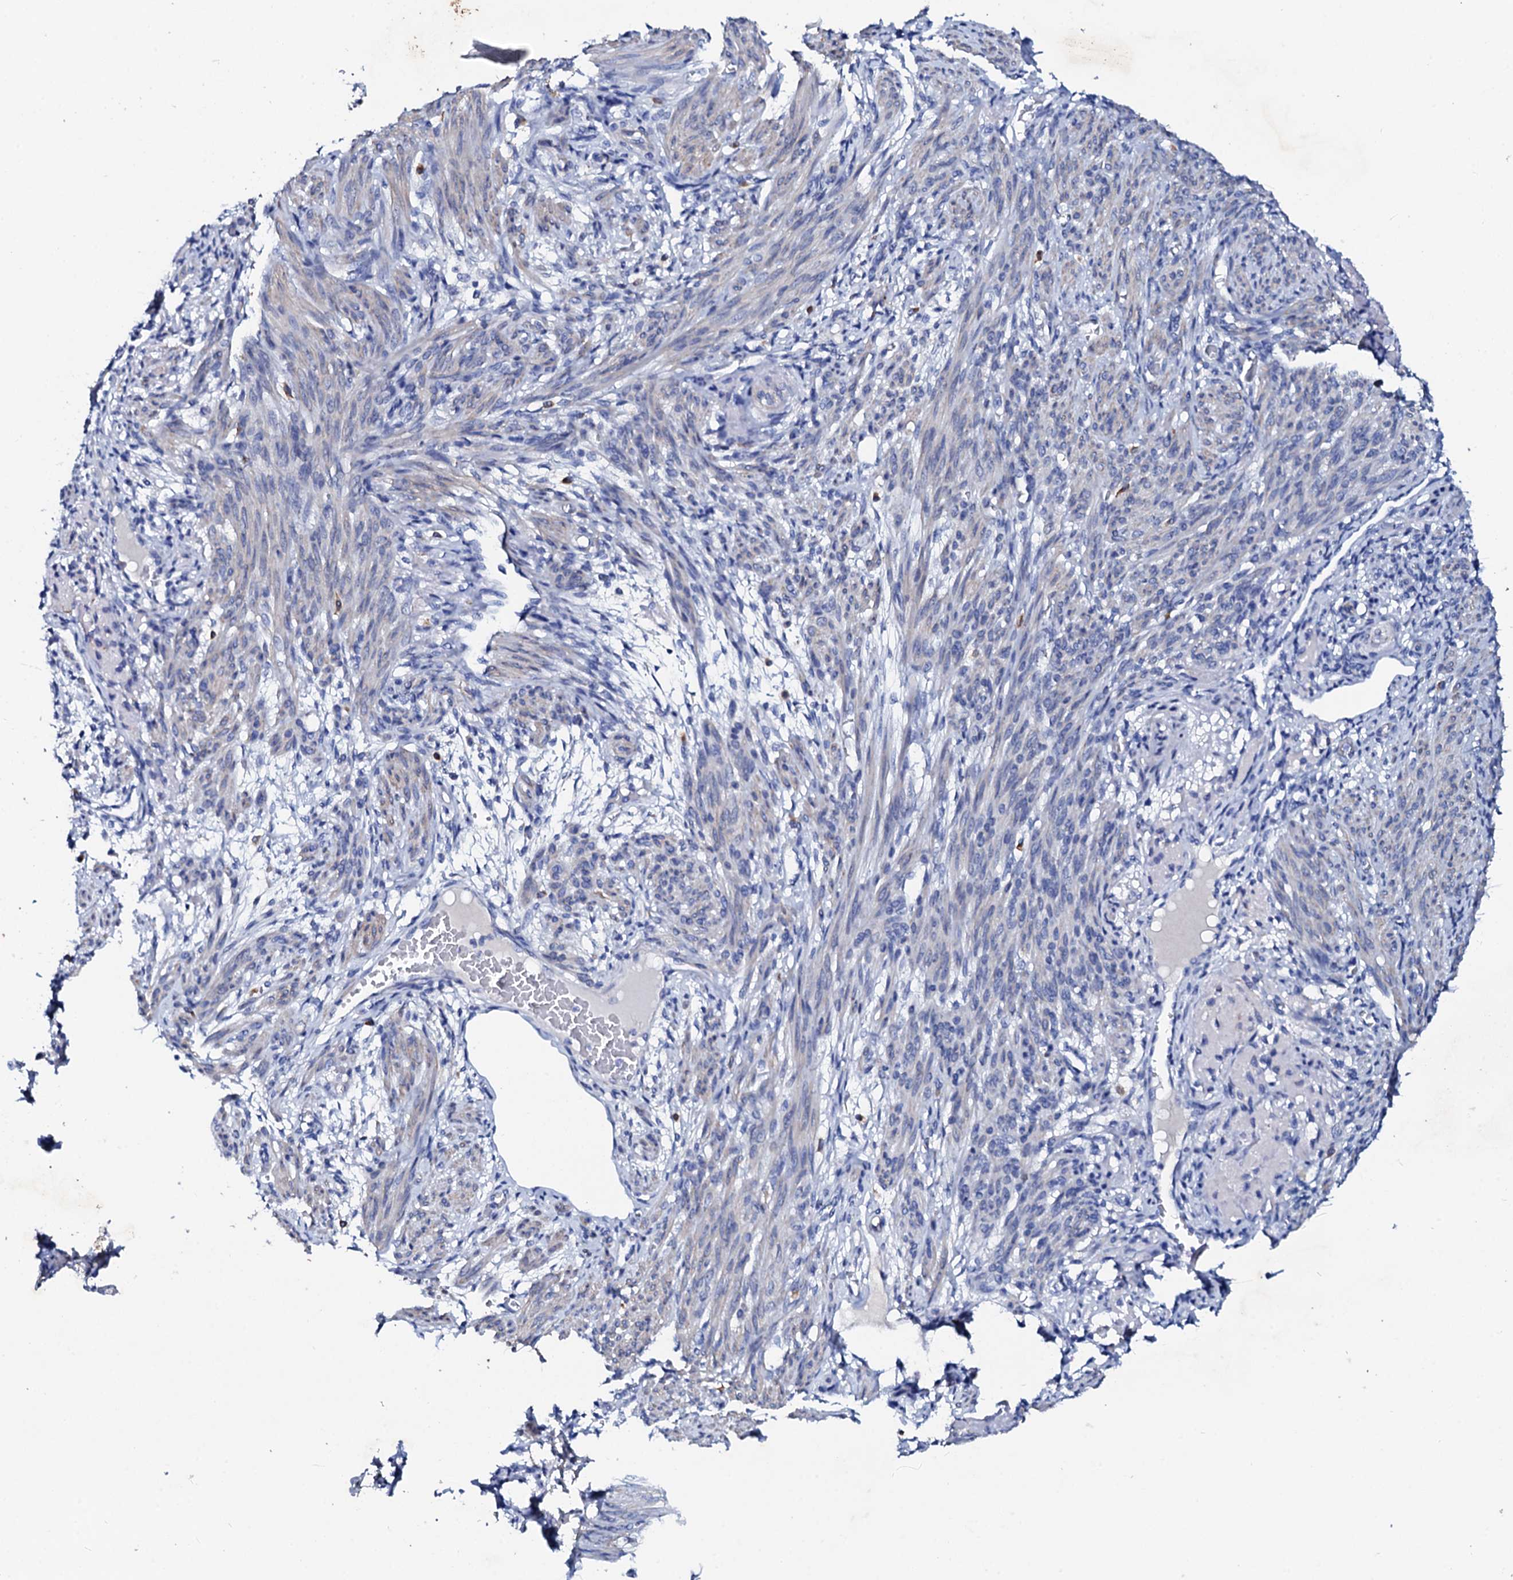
{"staining": {"intensity": "weak", "quantity": "<25%", "location": "cytoplasmic/membranous"}, "tissue": "smooth muscle", "cell_type": "Smooth muscle cells", "image_type": "normal", "snomed": [{"axis": "morphology", "description": "Normal tissue, NOS"}, {"axis": "topography", "description": "Smooth muscle"}], "caption": "Smooth muscle cells are negative for protein expression in normal human smooth muscle.", "gene": "GLB1L3", "patient": {"sex": "female", "age": 39}}